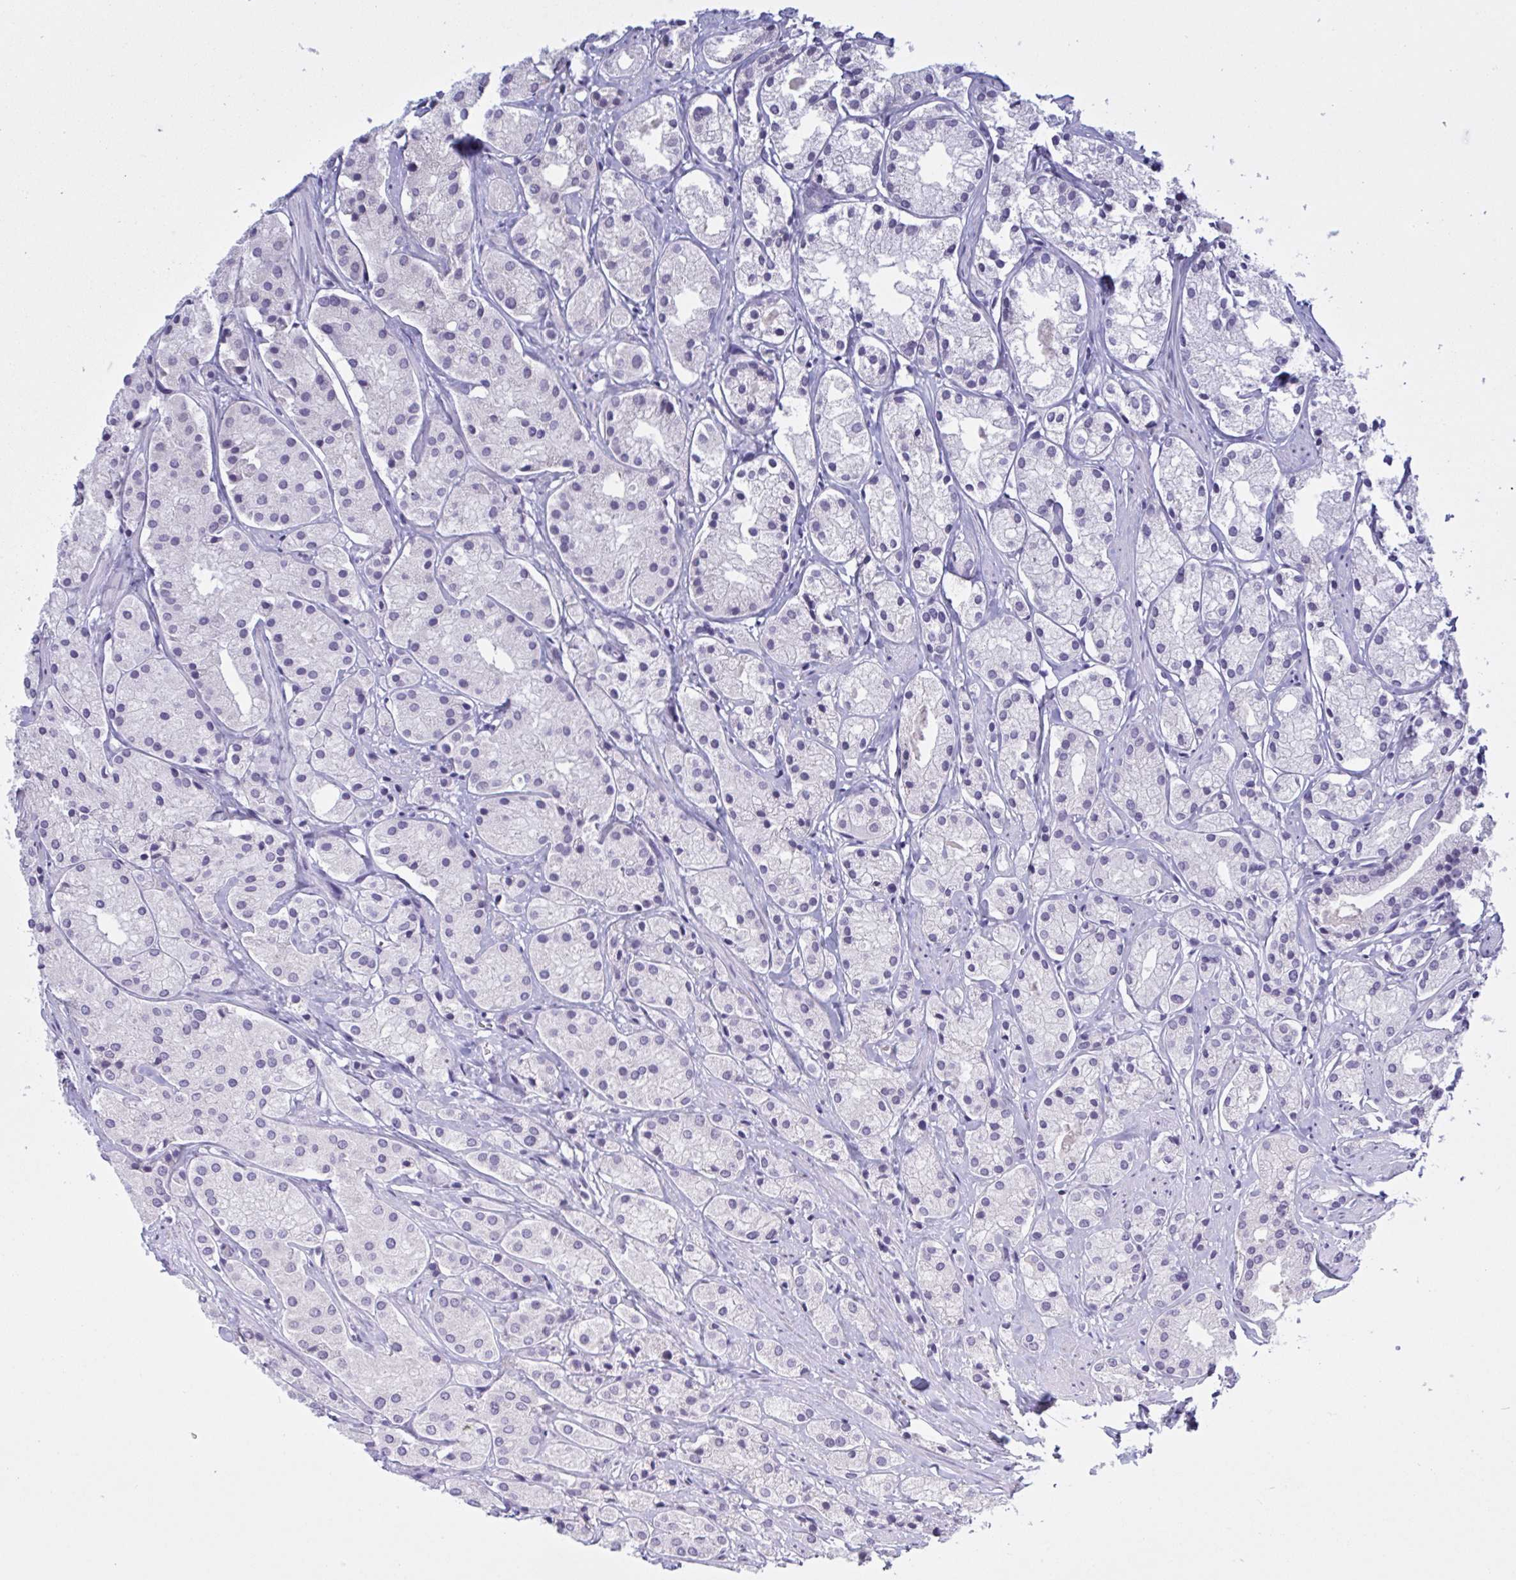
{"staining": {"intensity": "negative", "quantity": "none", "location": "none"}, "tissue": "prostate cancer", "cell_type": "Tumor cells", "image_type": "cancer", "snomed": [{"axis": "morphology", "description": "Adenocarcinoma, Low grade"}, {"axis": "topography", "description": "Prostate"}], "caption": "Prostate cancer (adenocarcinoma (low-grade)) was stained to show a protein in brown. There is no significant positivity in tumor cells.", "gene": "SERPINB13", "patient": {"sex": "male", "age": 69}}